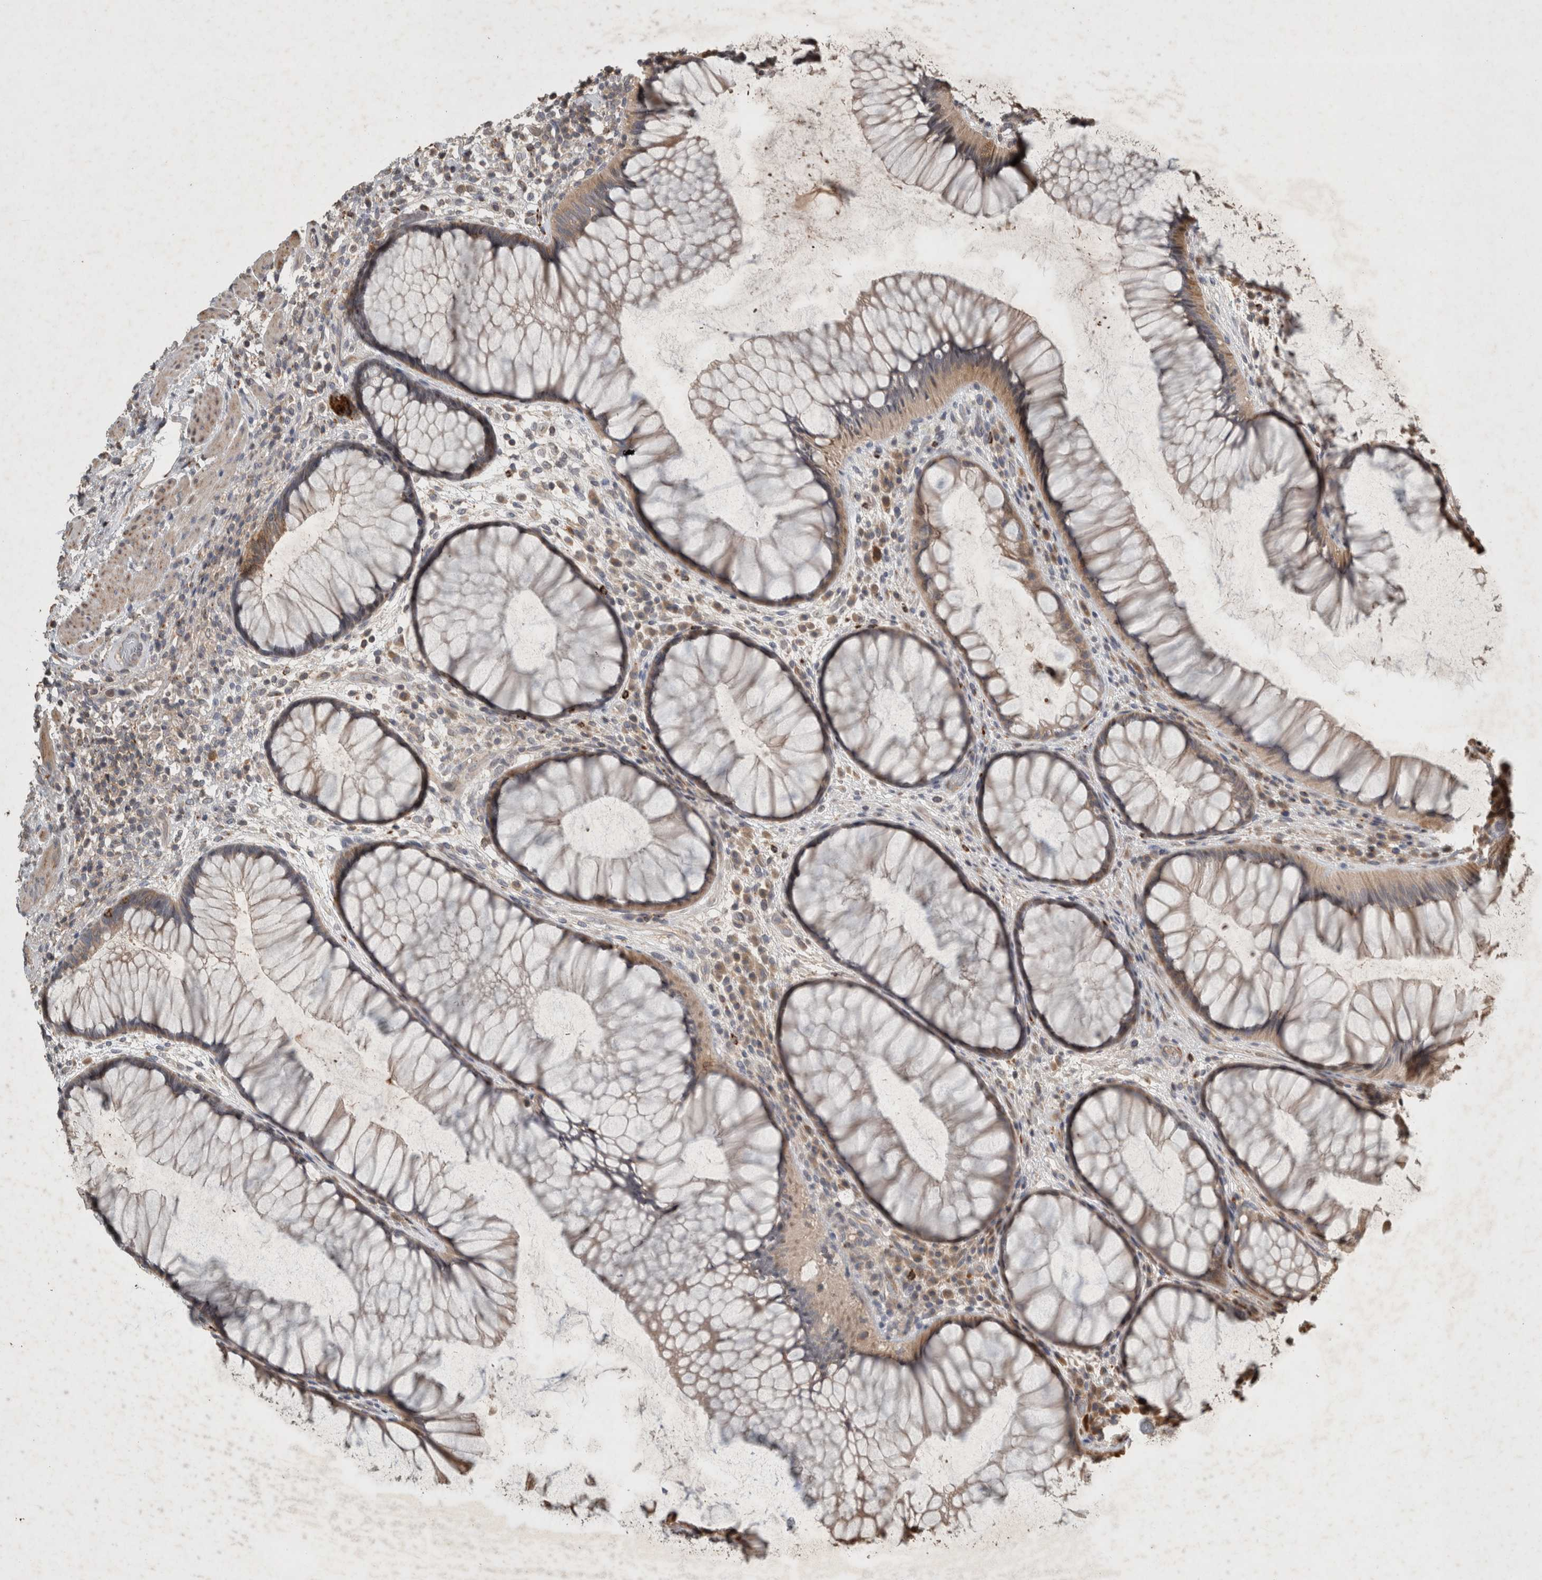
{"staining": {"intensity": "moderate", "quantity": ">75%", "location": "cytoplasmic/membranous"}, "tissue": "rectum", "cell_type": "Glandular cells", "image_type": "normal", "snomed": [{"axis": "morphology", "description": "Normal tissue, NOS"}, {"axis": "topography", "description": "Rectum"}], "caption": "Immunohistochemical staining of unremarkable human rectum displays >75% levels of moderate cytoplasmic/membranous protein staining in about >75% of glandular cells. The staining is performed using DAB (3,3'-diaminobenzidine) brown chromogen to label protein expression. The nuclei are counter-stained blue using hematoxylin.", "gene": "SERAC1", "patient": {"sex": "male", "age": 51}}